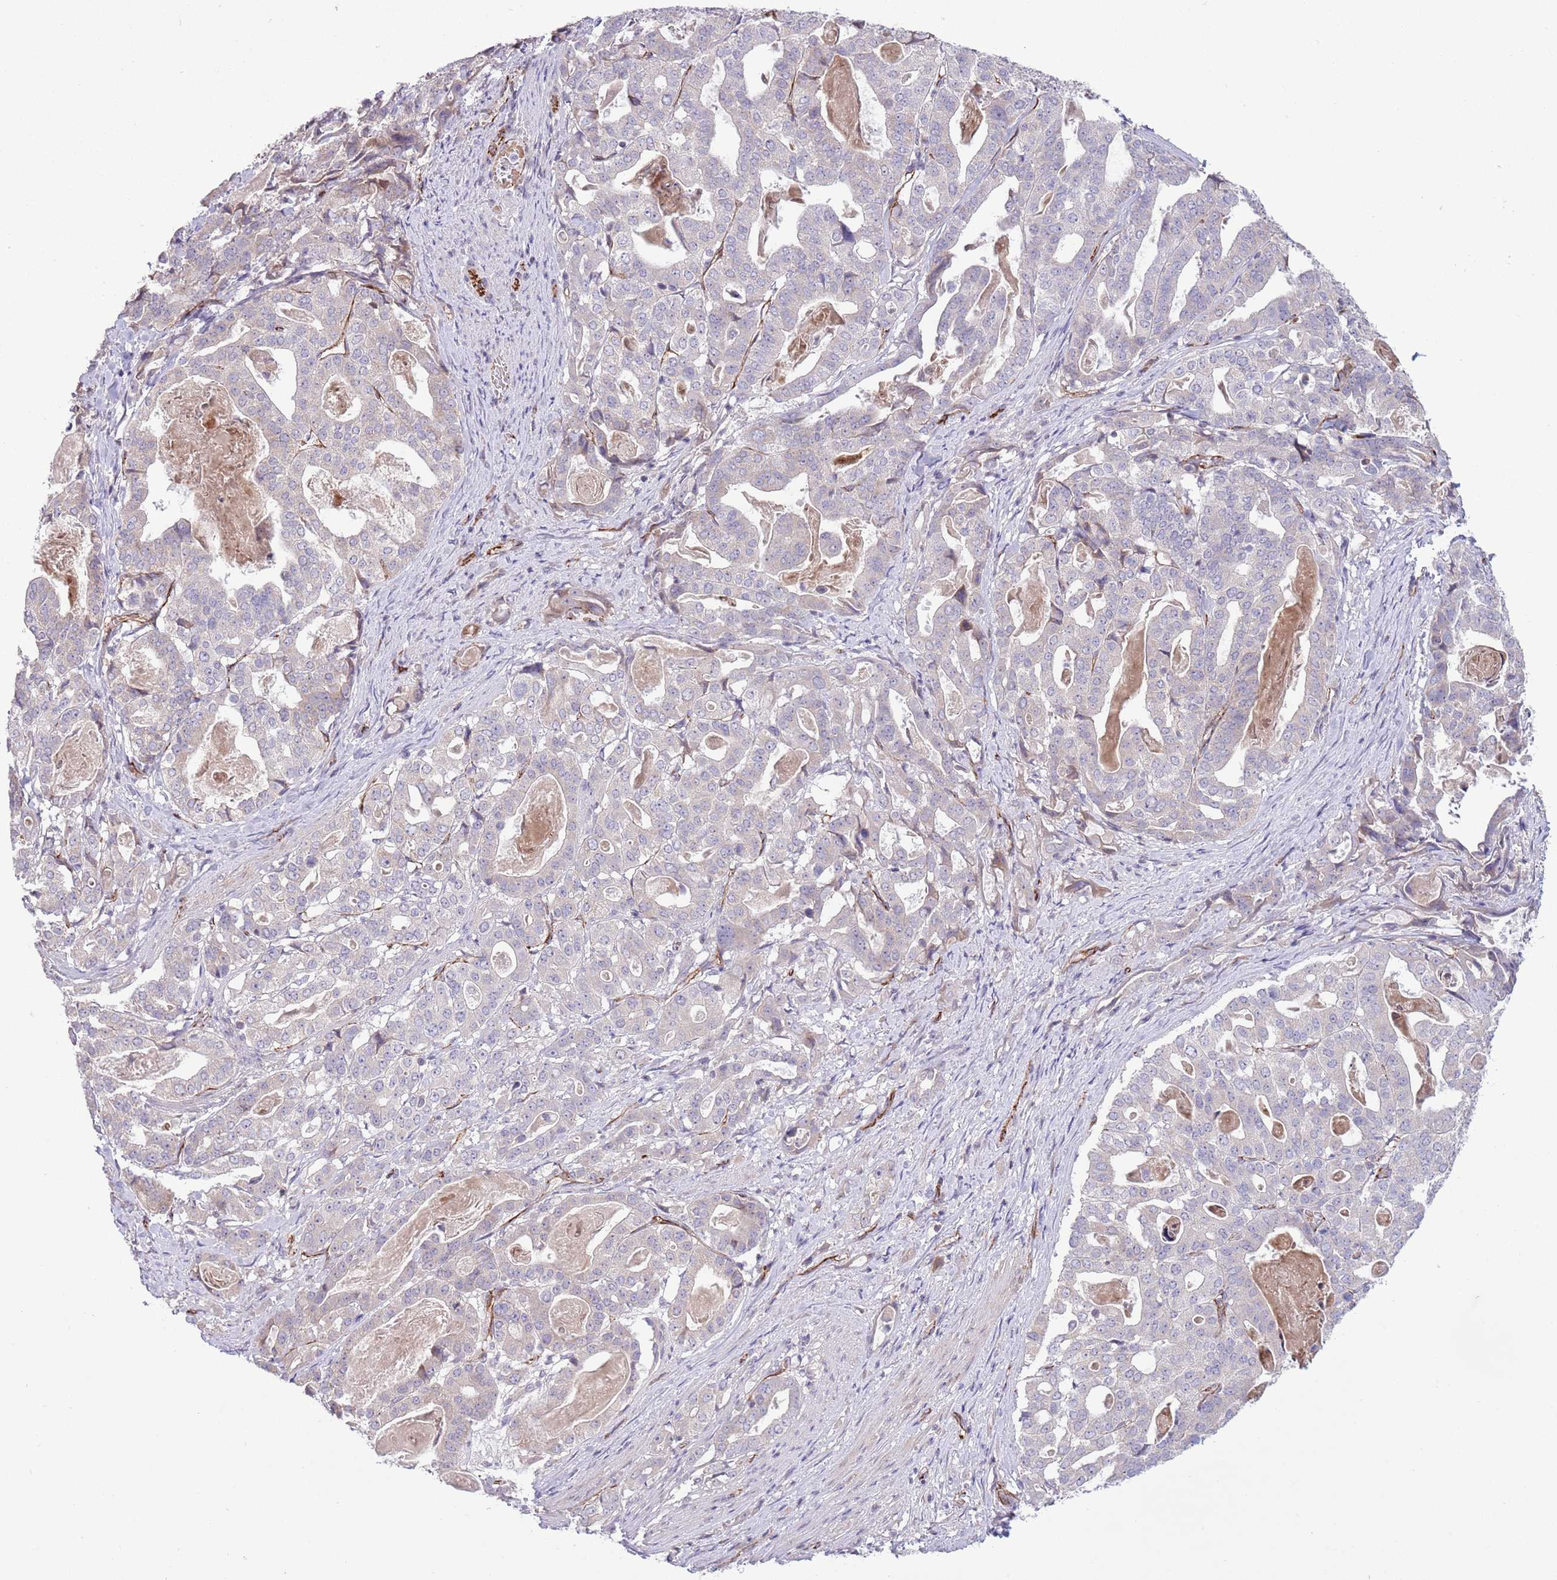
{"staining": {"intensity": "negative", "quantity": "none", "location": "none"}, "tissue": "stomach cancer", "cell_type": "Tumor cells", "image_type": "cancer", "snomed": [{"axis": "morphology", "description": "Adenocarcinoma, NOS"}, {"axis": "topography", "description": "Stomach"}], "caption": "Human stomach cancer stained for a protein using IHC reveals no positivity in tumor cells.", "gene": "DPP10", "patient": {"sex": "male", "age": 48}}